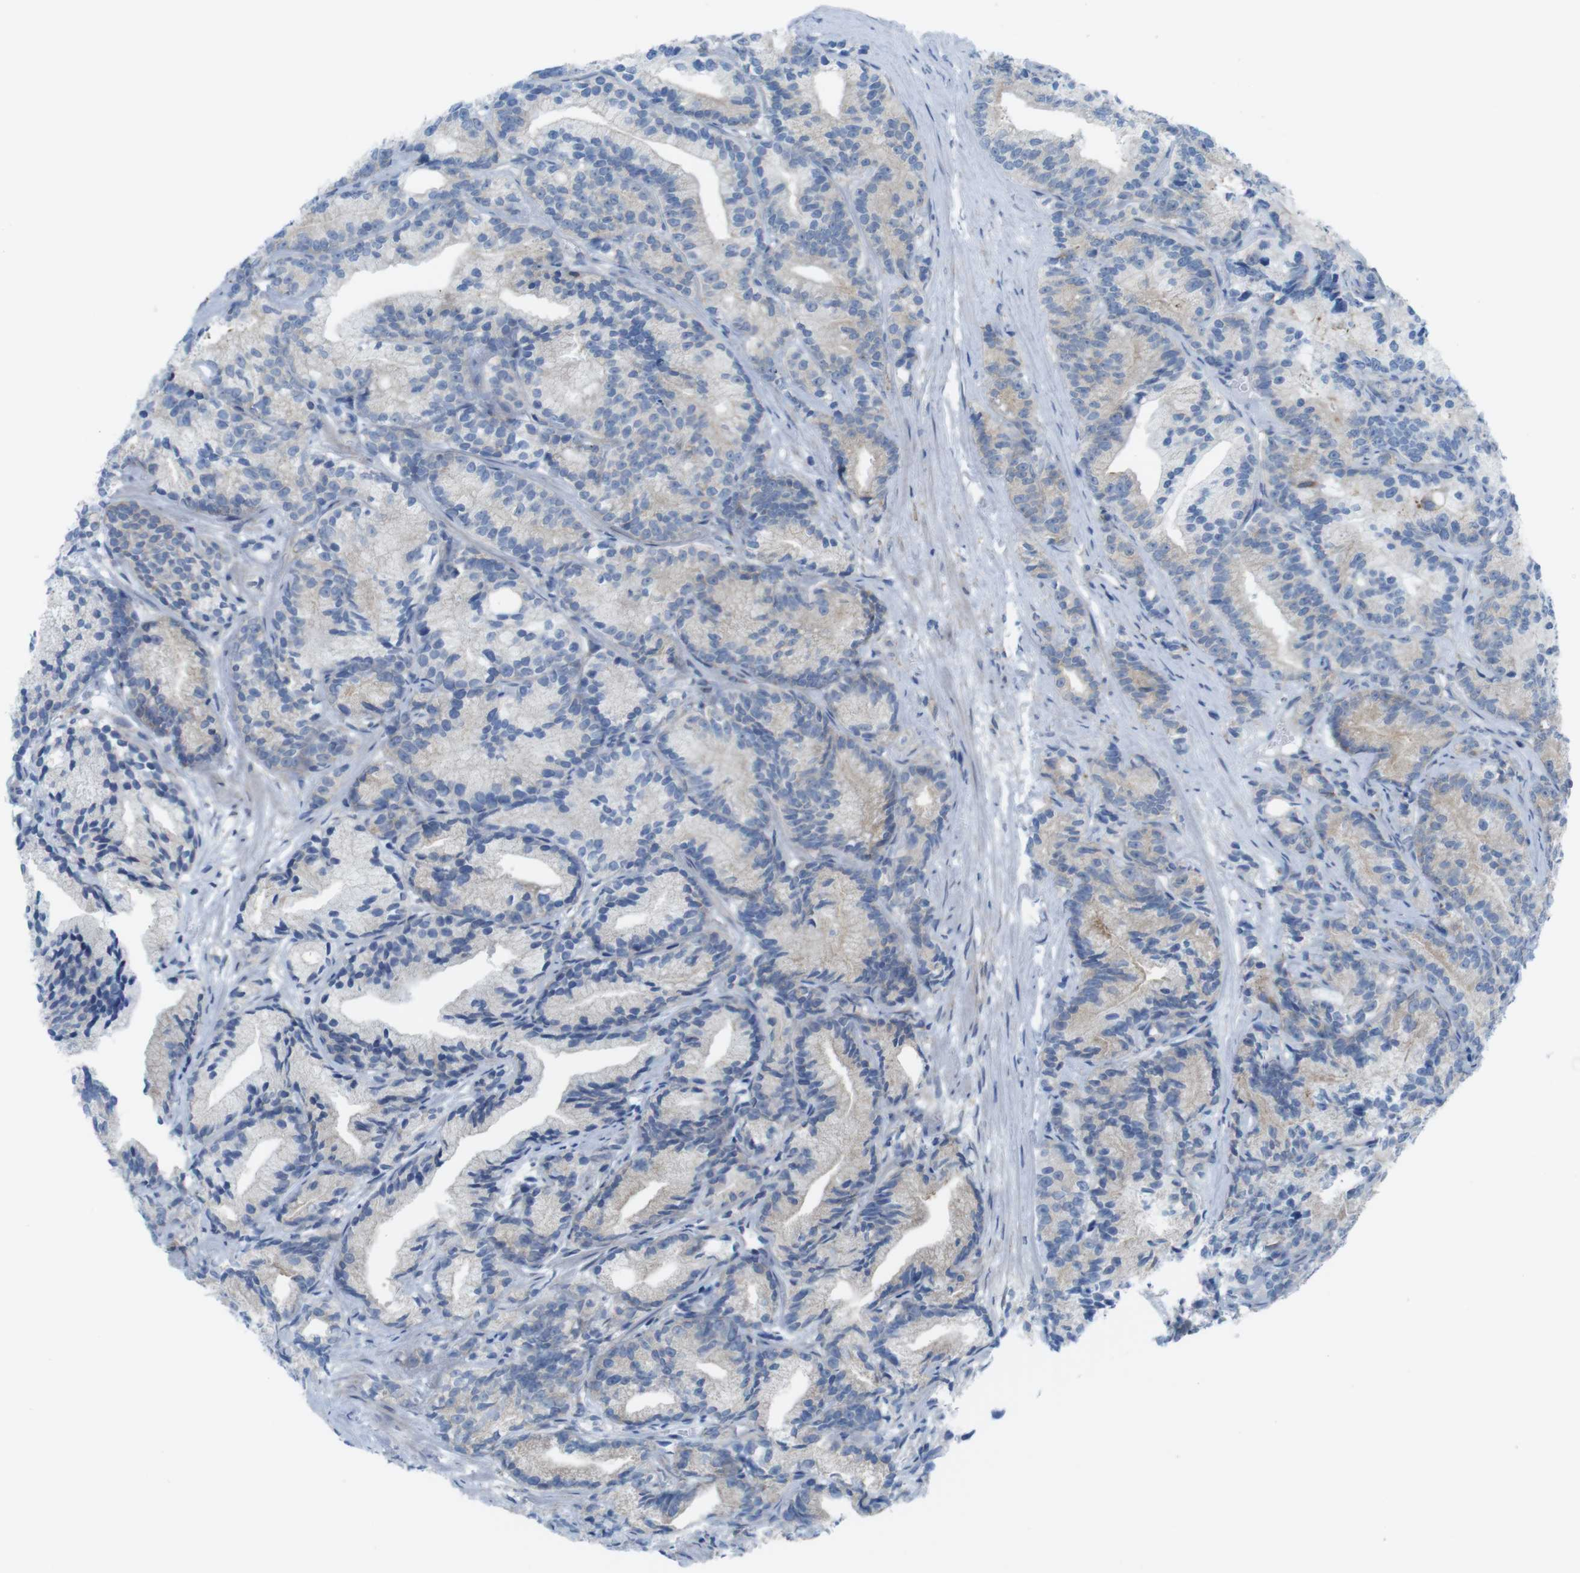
{"staining": {"intensity": "weak", "quantity": "<25%", "location": "cytoplasmic/membranous"}, "tissue": "prostate cancer", "cell_type": "Tumor cells", "image_type": "cancer", "snomed": [{"axis": "morphology", "description": "Adenocarcinoma, Low grade"}, {"axis": "topography", "description": "Prostate"}], "caption": "This is a photomicrograph of immunohistochemistry (IHC) staining of adenocarcinoma (low-grade) (prostate), which shows no expression in tumor cells. (IHC, brightfield microscopy, high magnification).", "gene": "DIAPH2", "patient": {"sex": "male", "age": 89}}